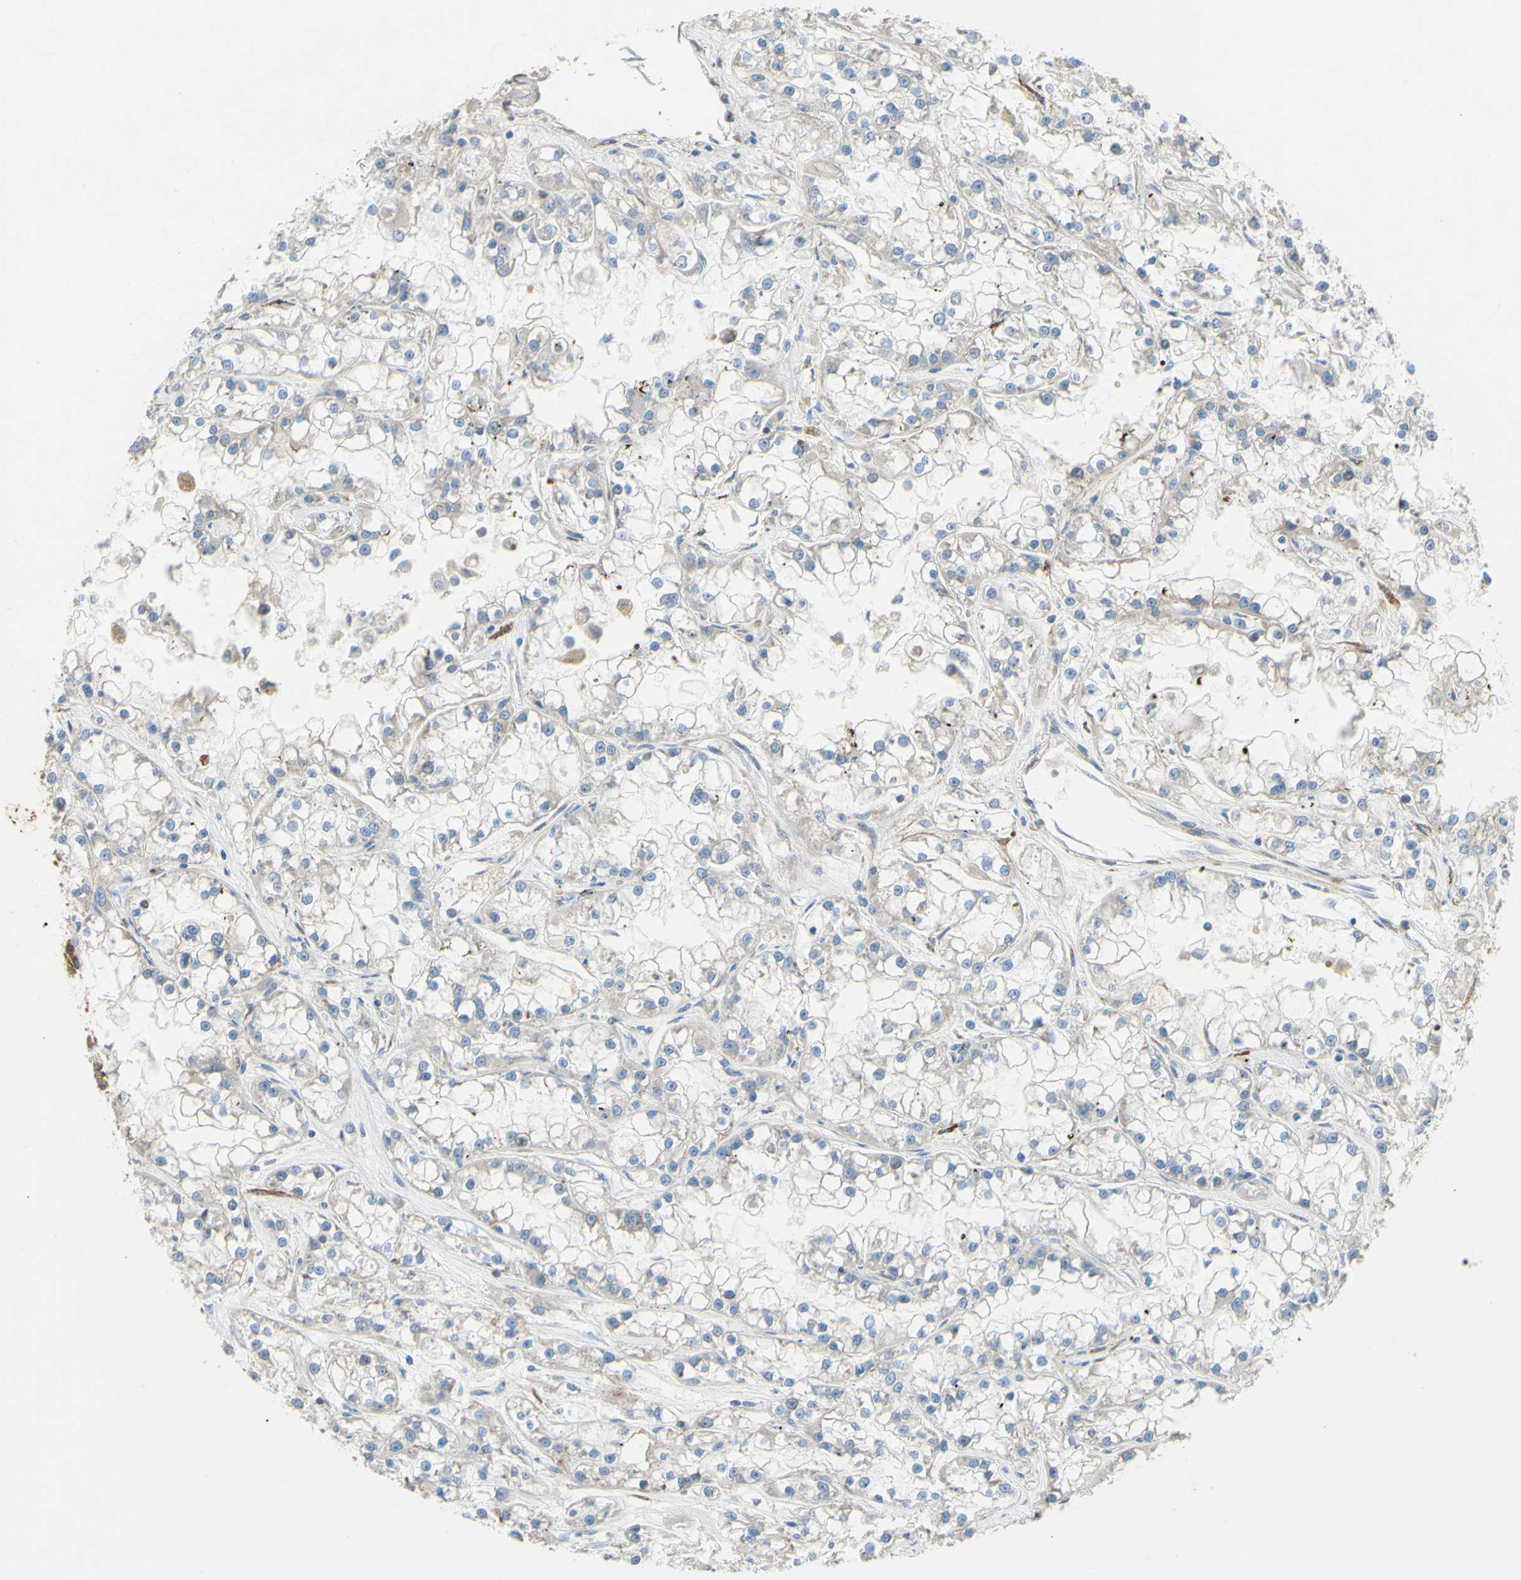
{"staining": {"intensity": "negative", "quantity": "none", "location": "none"}, "tissue": "renal cancer", "cell_type": "Tumor cells", "image_type": "cancer", "snomed": [{"axis": "morphology", "description": "Adenocarcinoma, NOS"}, {"axis": "topography", "description": "Kidney"}], "caption": "This is an immunohistochemistry photomicrograph of renal adenocarcinoma. There is no expression in tumor cells.", "gene": "PRAF2", "patient": {"sex": "female", "age": 52}}